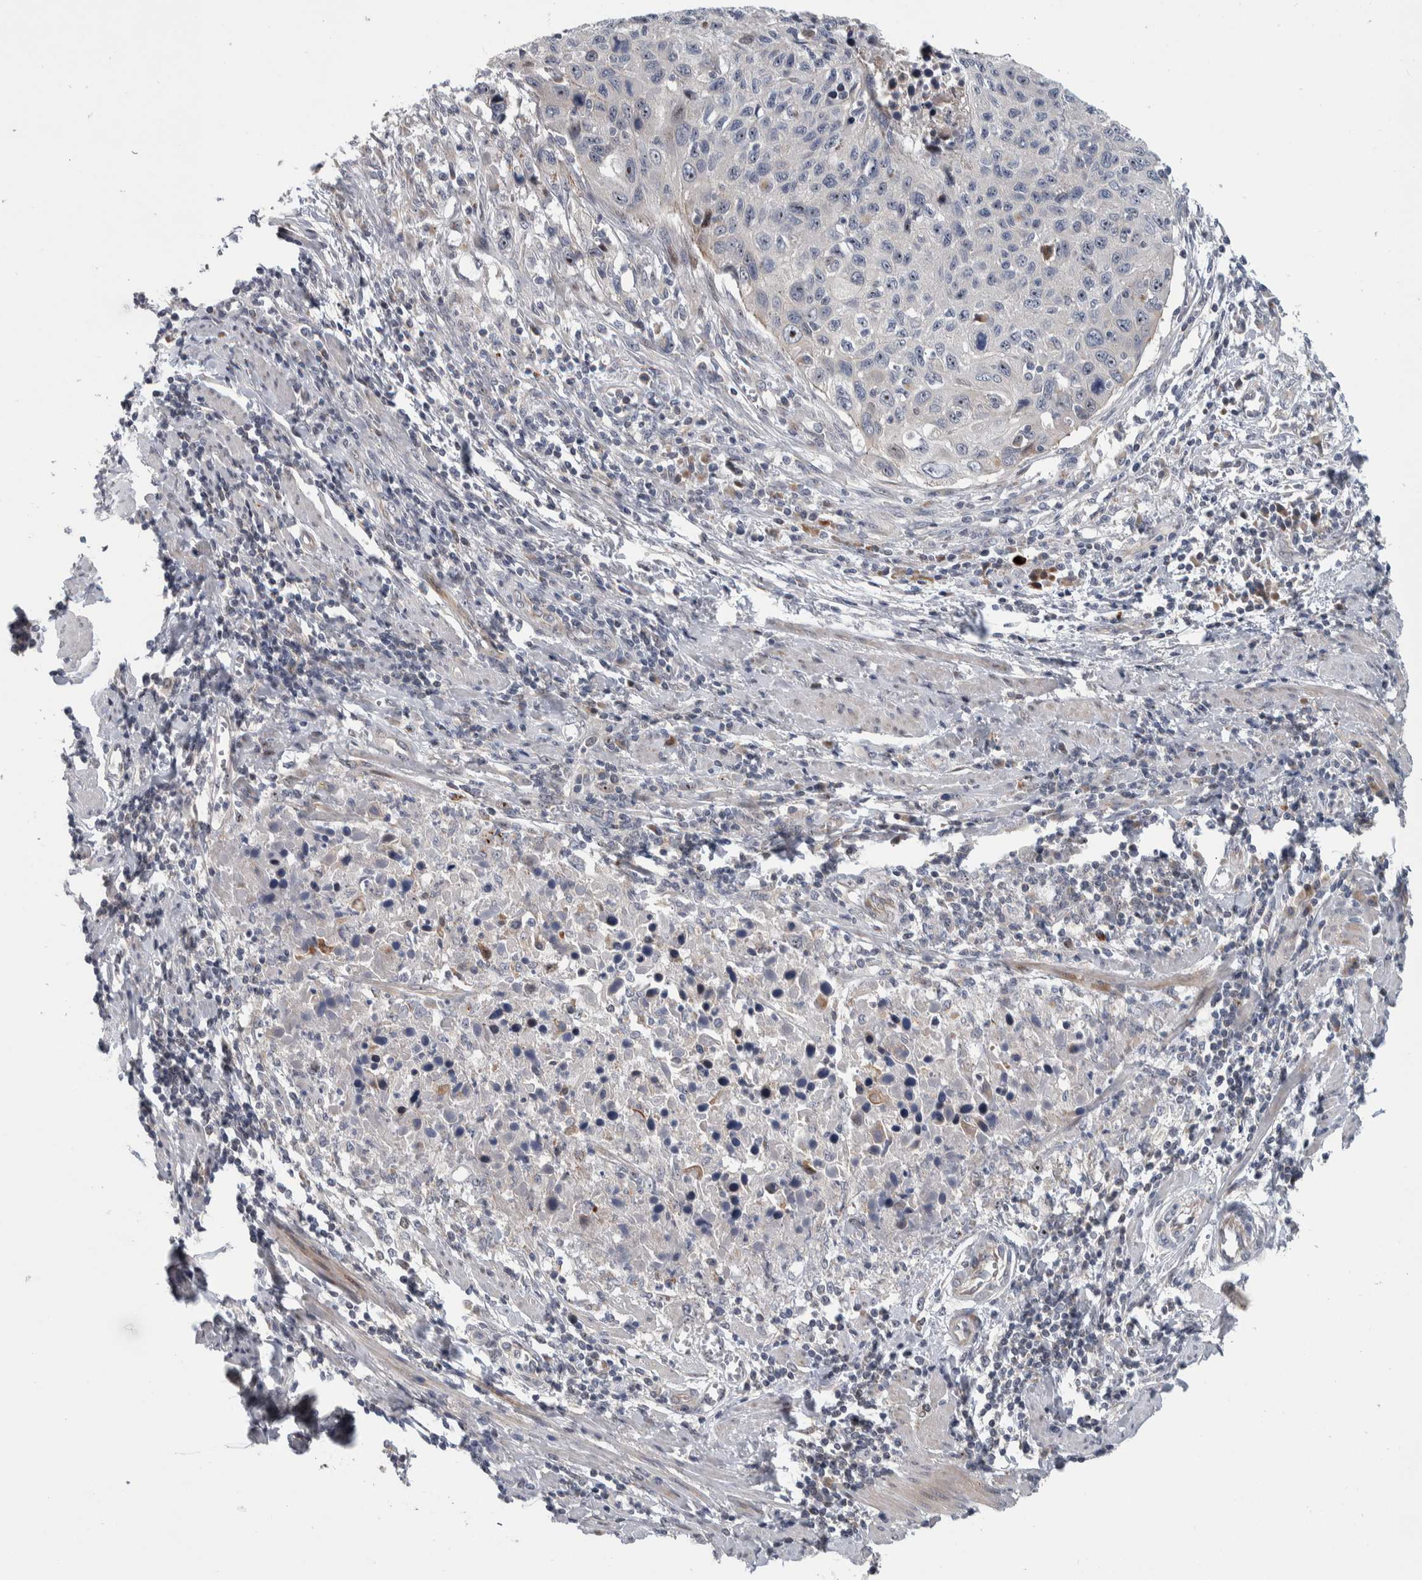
{"staining": {"intensity": "moderate", "quantity": "<25%", "location": "nuclear"}, "tissue": "cervical cancer", "cell_type": "Tumor cells", "image_type": "cancer", "snomed": [{"axis": "morphology", "description": "Squamous cell carcinoma, NOS"}, {"axis": "topography", "description": "Cervix"}], "caption": "A photomicrograph of cervical cancer stained for a protein exhibits moderate nuclear brown staining in tumor cells.", "gene": "PRRG4", "patient": {"sex": "female", "age": 53}}